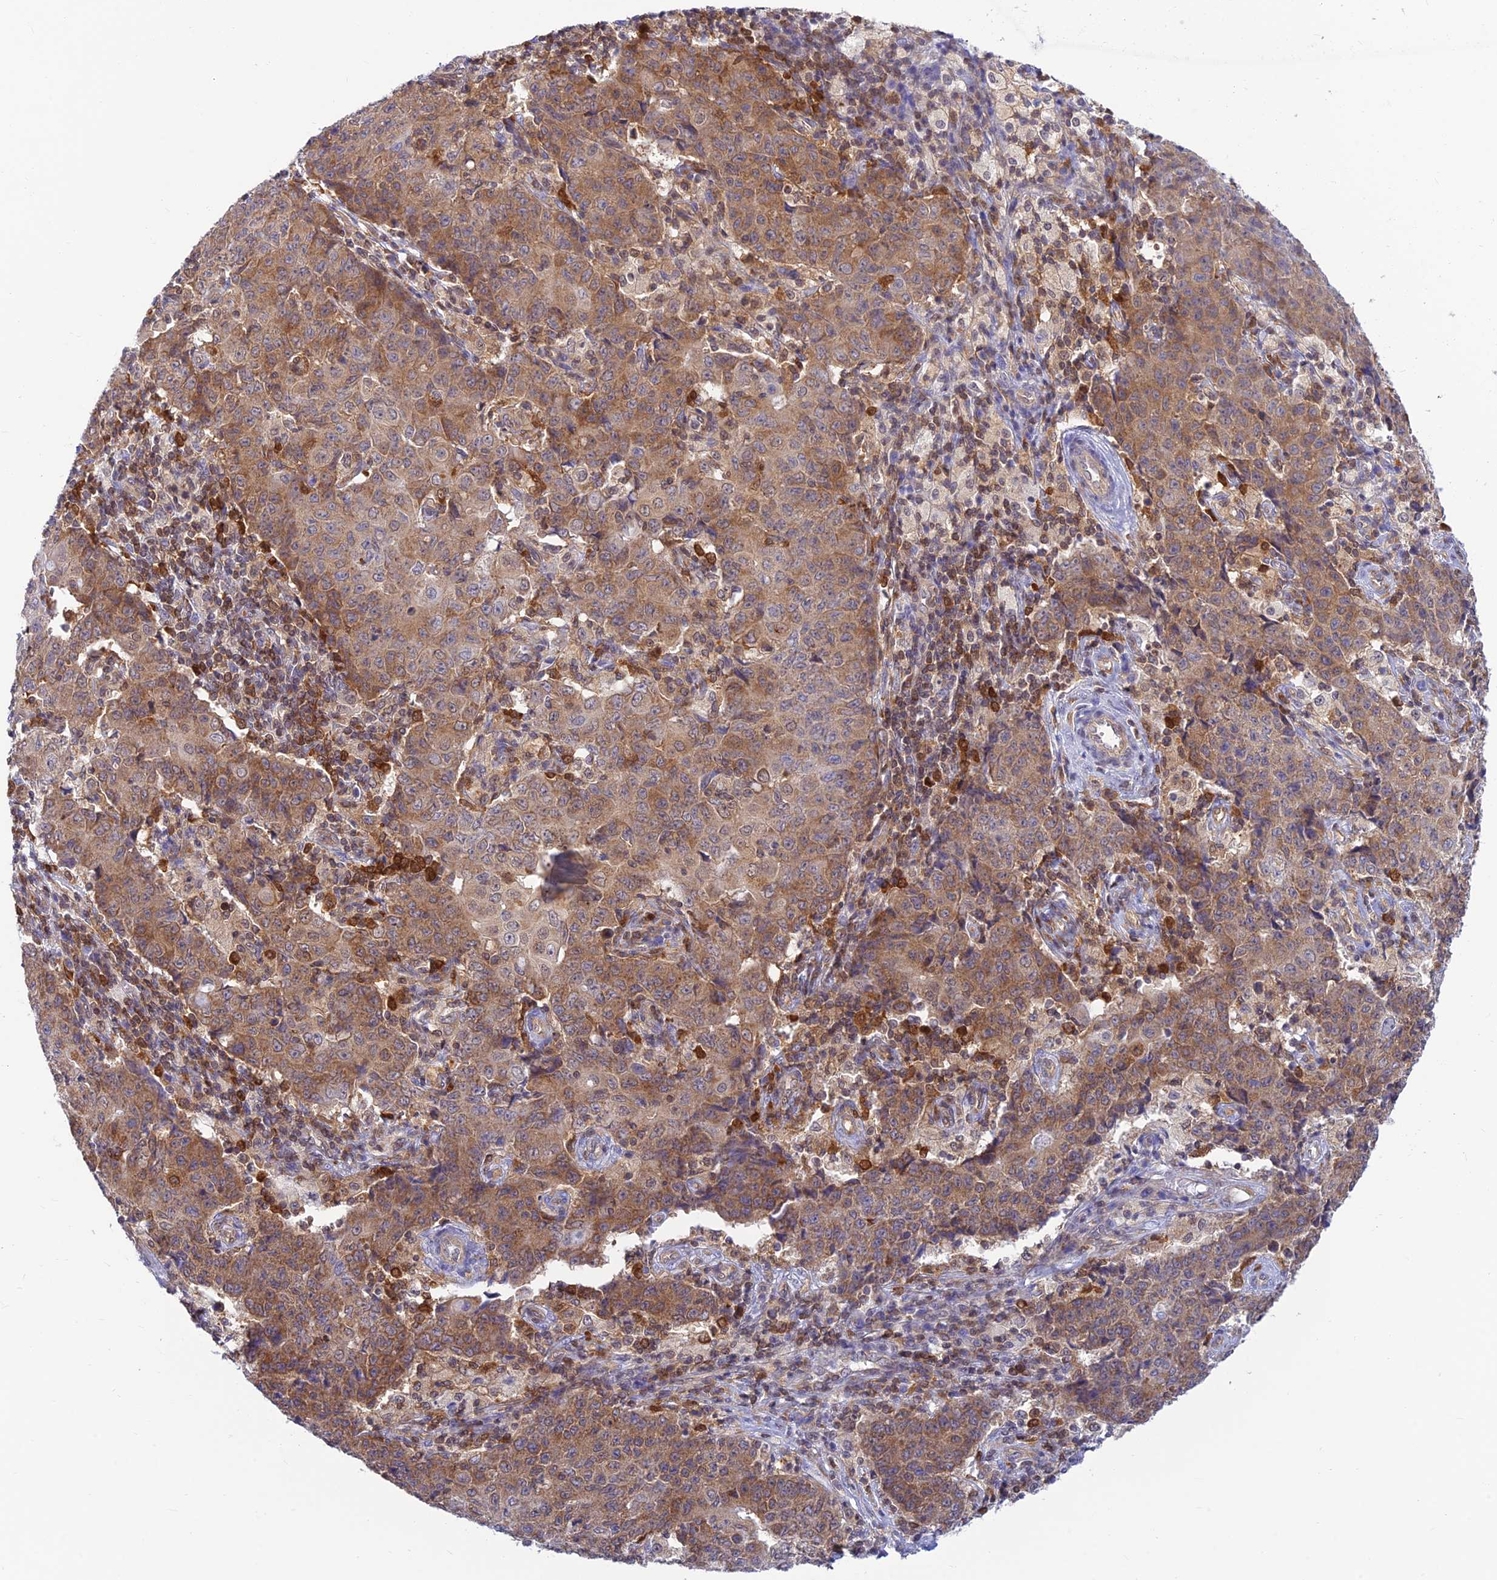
{"staining": {"intensity": "moderate", "quantity": ">75%", "location": "cytoplasmic/membranous"}, "tissue": "ovarian cancer", "cell_type": "Tumor cells", "image_type": "cancer", "snomed": [{"axis": "morphology", "description": "Carcinoma, endometroid"}, {"axis": "topography", "description": "Ovary"}], "caption": "A histopathology image of ovarian endometroid carcinoma stained for a protein exhibits moderate cytoplasmic/membranous brown staining in tumor cells.", "gene": "LYSMD2", "patient": {"sex": "female", "age": 42}}